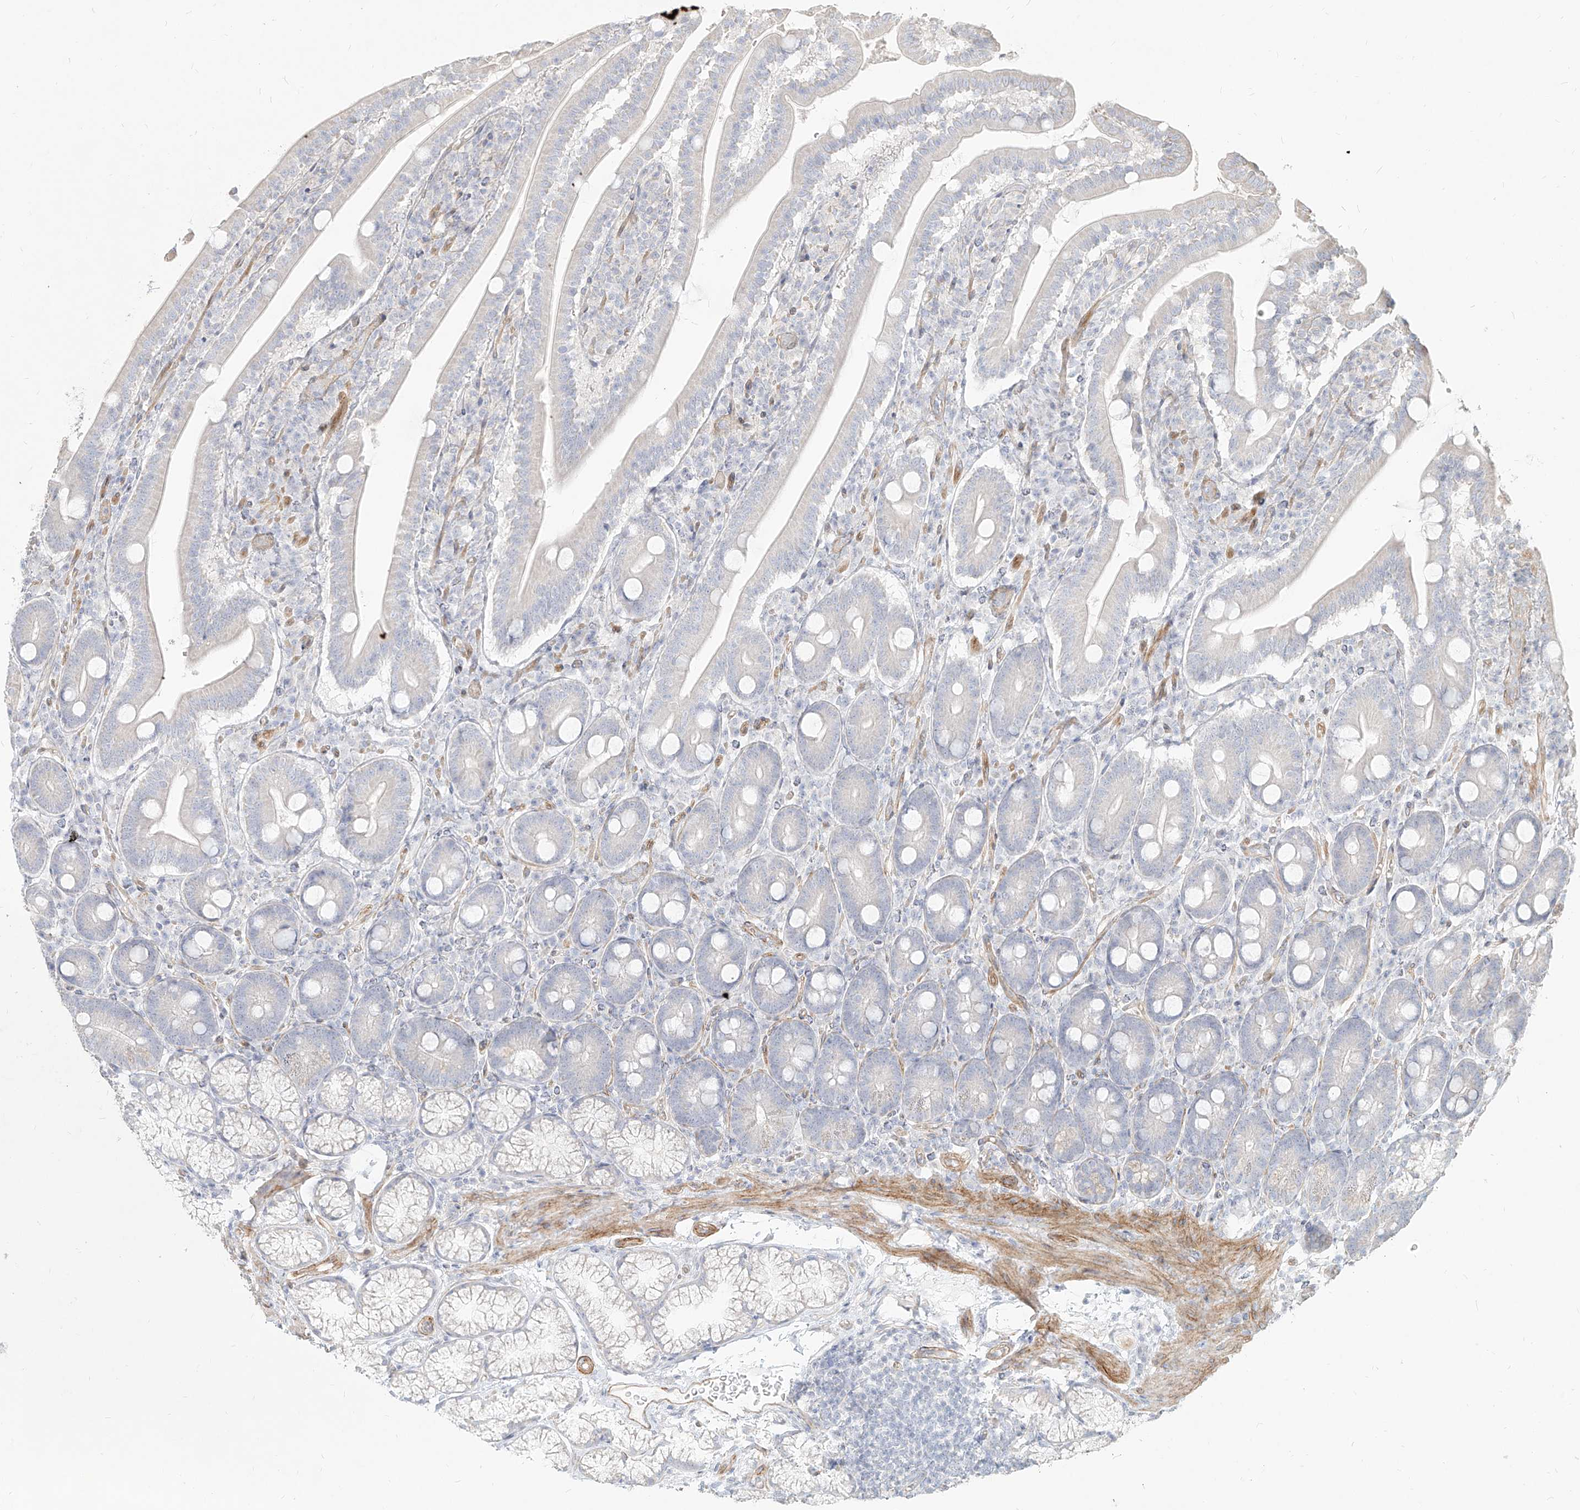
{"staining": {"intensity": "negative", "quantity": "none", "location": "none"}, "tissue": "duodenum", "cell_type": "Glandular cells", "image_type": "normal", "snomed": [{"axis": "morphology", "description": "Normal tissue, NOS"}, {"axis": "topography", "description": "Duodenum"}], "caption": "Immunohistochemical staining of normal human duodenum demonstrates no significant expression in glandular cells. Brightfield microscopy of immunohistochemistry stained with DAB (brown) and hematoxylin (blue), captured at high magnification.", "gene": "ITPKB", "patient": {"sex": "male", "age": 35}}